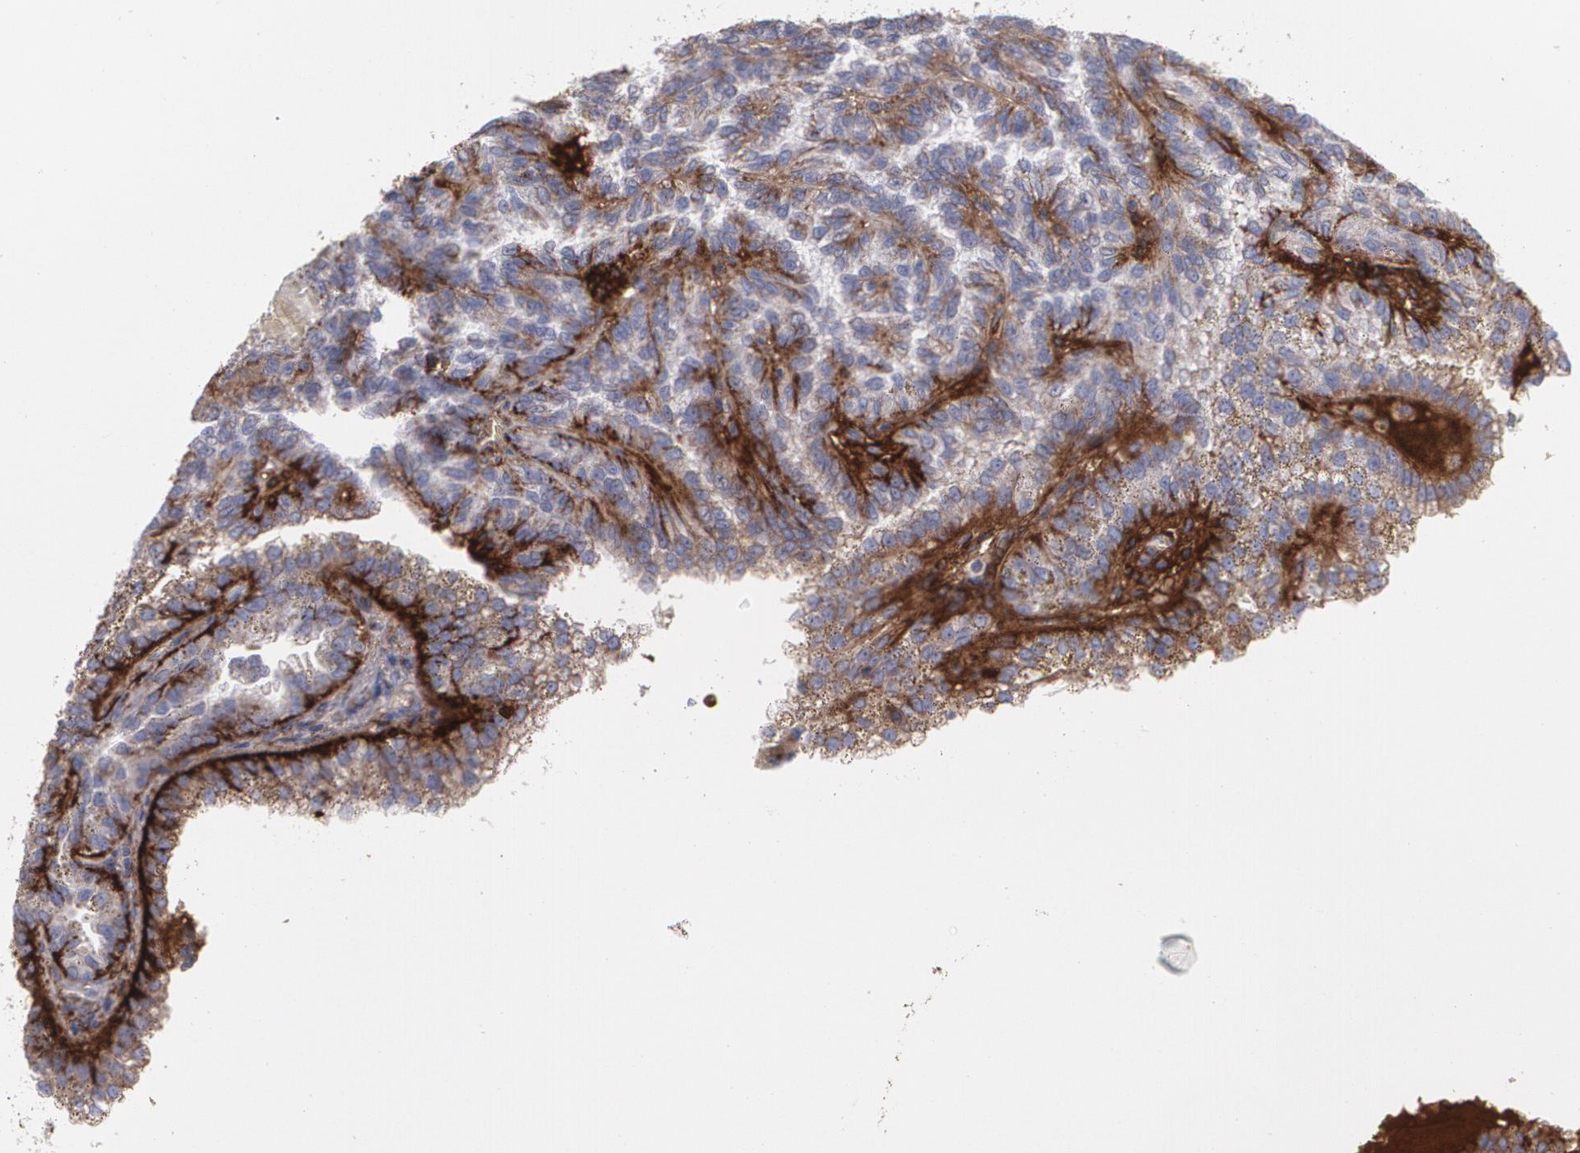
{"staining": {"intensity": "moderate", "quantity": ">75%", "location": "cytoplasmic/membranous"}, "tissue": "renal cancer", "cell_type": "Tumor cells", "image_type": "cancer", "snomed": [{"axis": "morphology", "description": "Adenocarcinoma, NOS"}, {"axis": "topography", "description": "Kidney"}], "caption": "DAB (3,3'-diaminobenzidine) immunohistochemical staining of renal cancer (adenocarcinoma) displays moderate cytoplasmic/membranous protein staining in approximately >75% of tumor cells.", "gene": "FBLN1", "patient": {"sex": "male", "age": 82}}